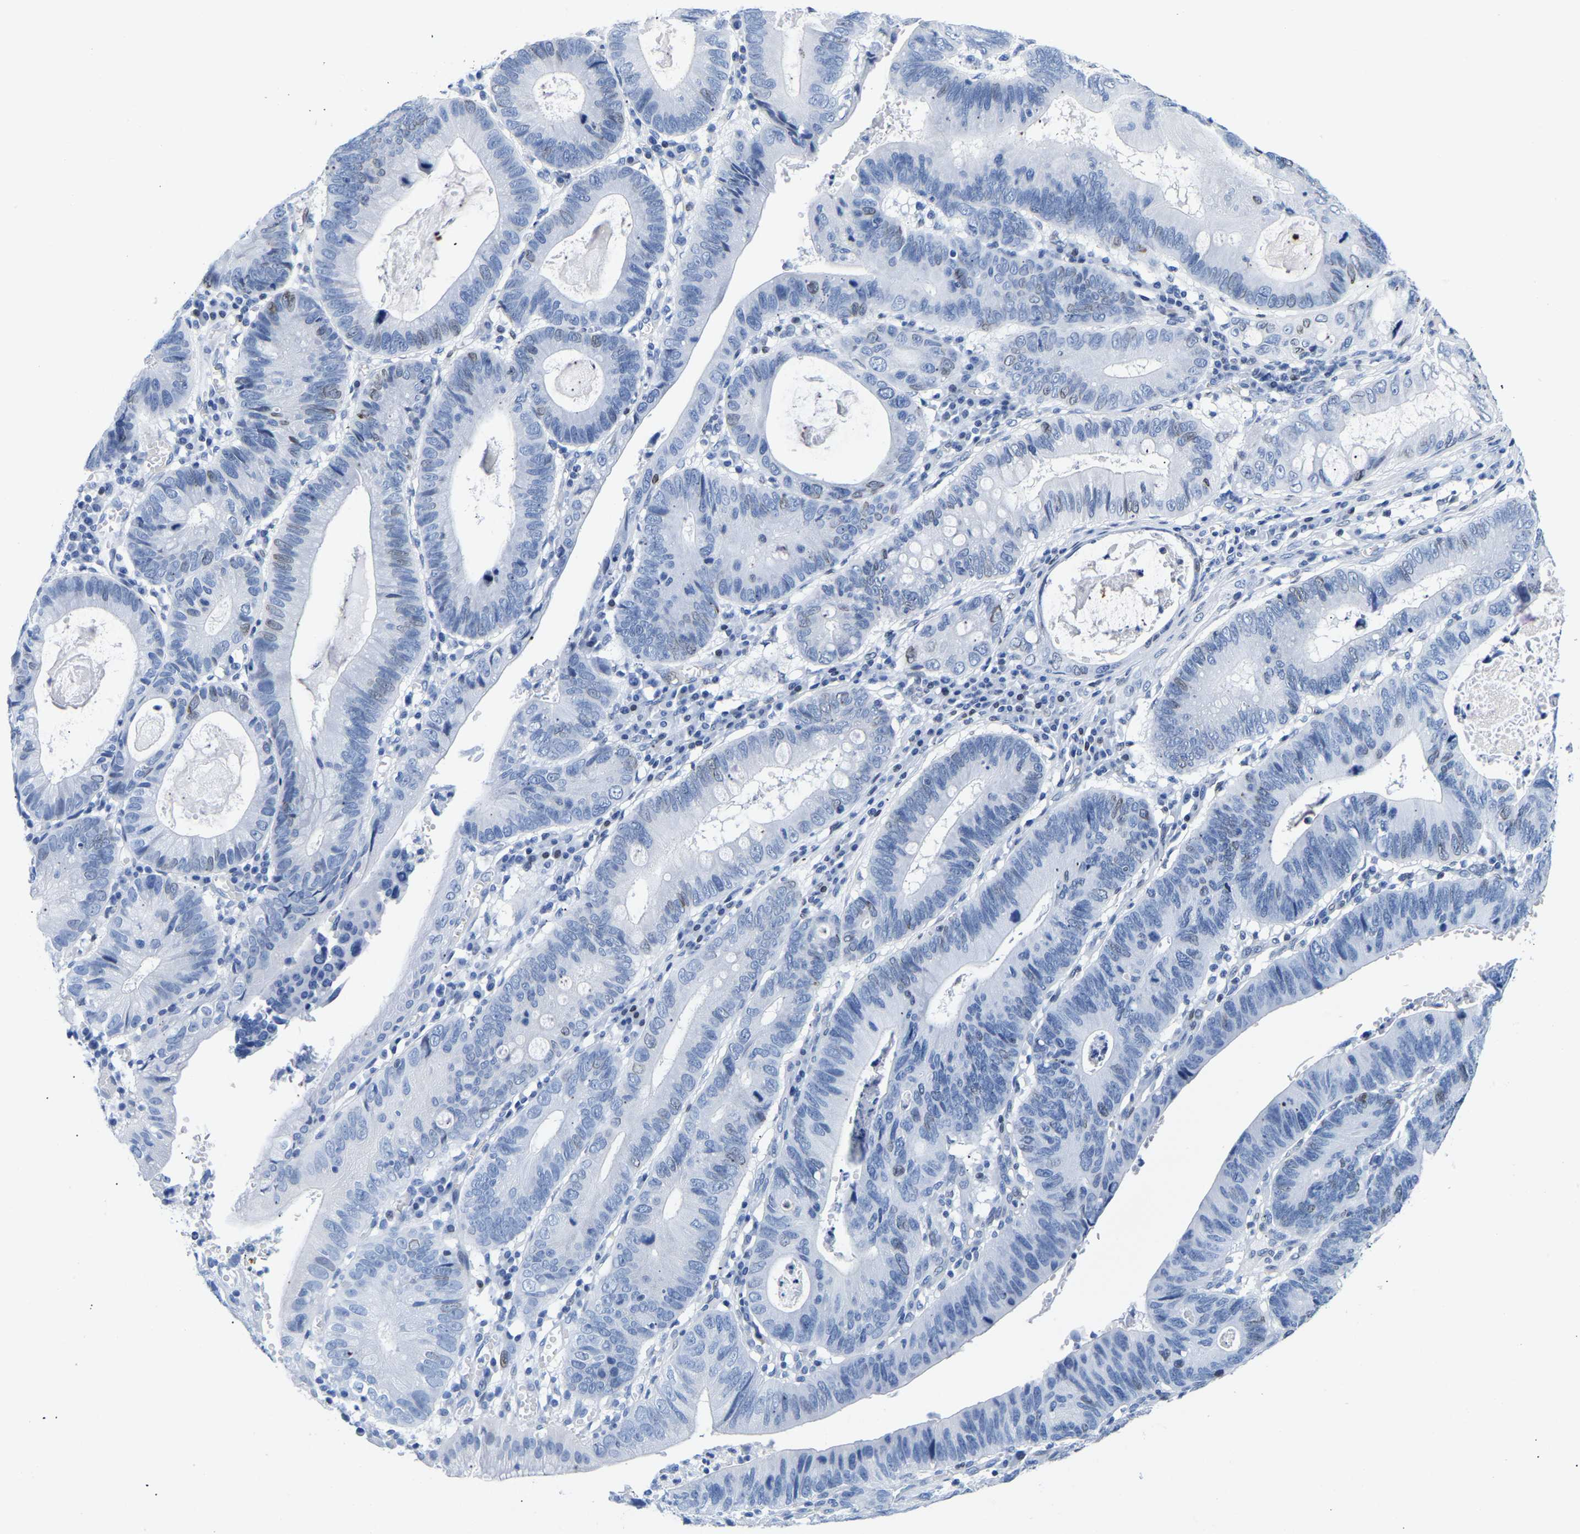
{"staining": {"intensity": "negative", "quantity": "none", "location": "none"}, "tissue": "stomach cancer", "cell_type": "Tumor cells", "image_type": "cancer", "snomed": [{"axis": "morphology", "description": "Adenocarcinoma, NOS"}, {"axis": "topography", "description": "Stomach"}], "caption": "Immunohistochemistry micrograph of neoplastic tissue: stomach adenocarcinoma stained with DAB reveals no significant protein expression in tumor cells.", "gene": "UPK3A", "patient": {"sex": "male", "age": 59}}